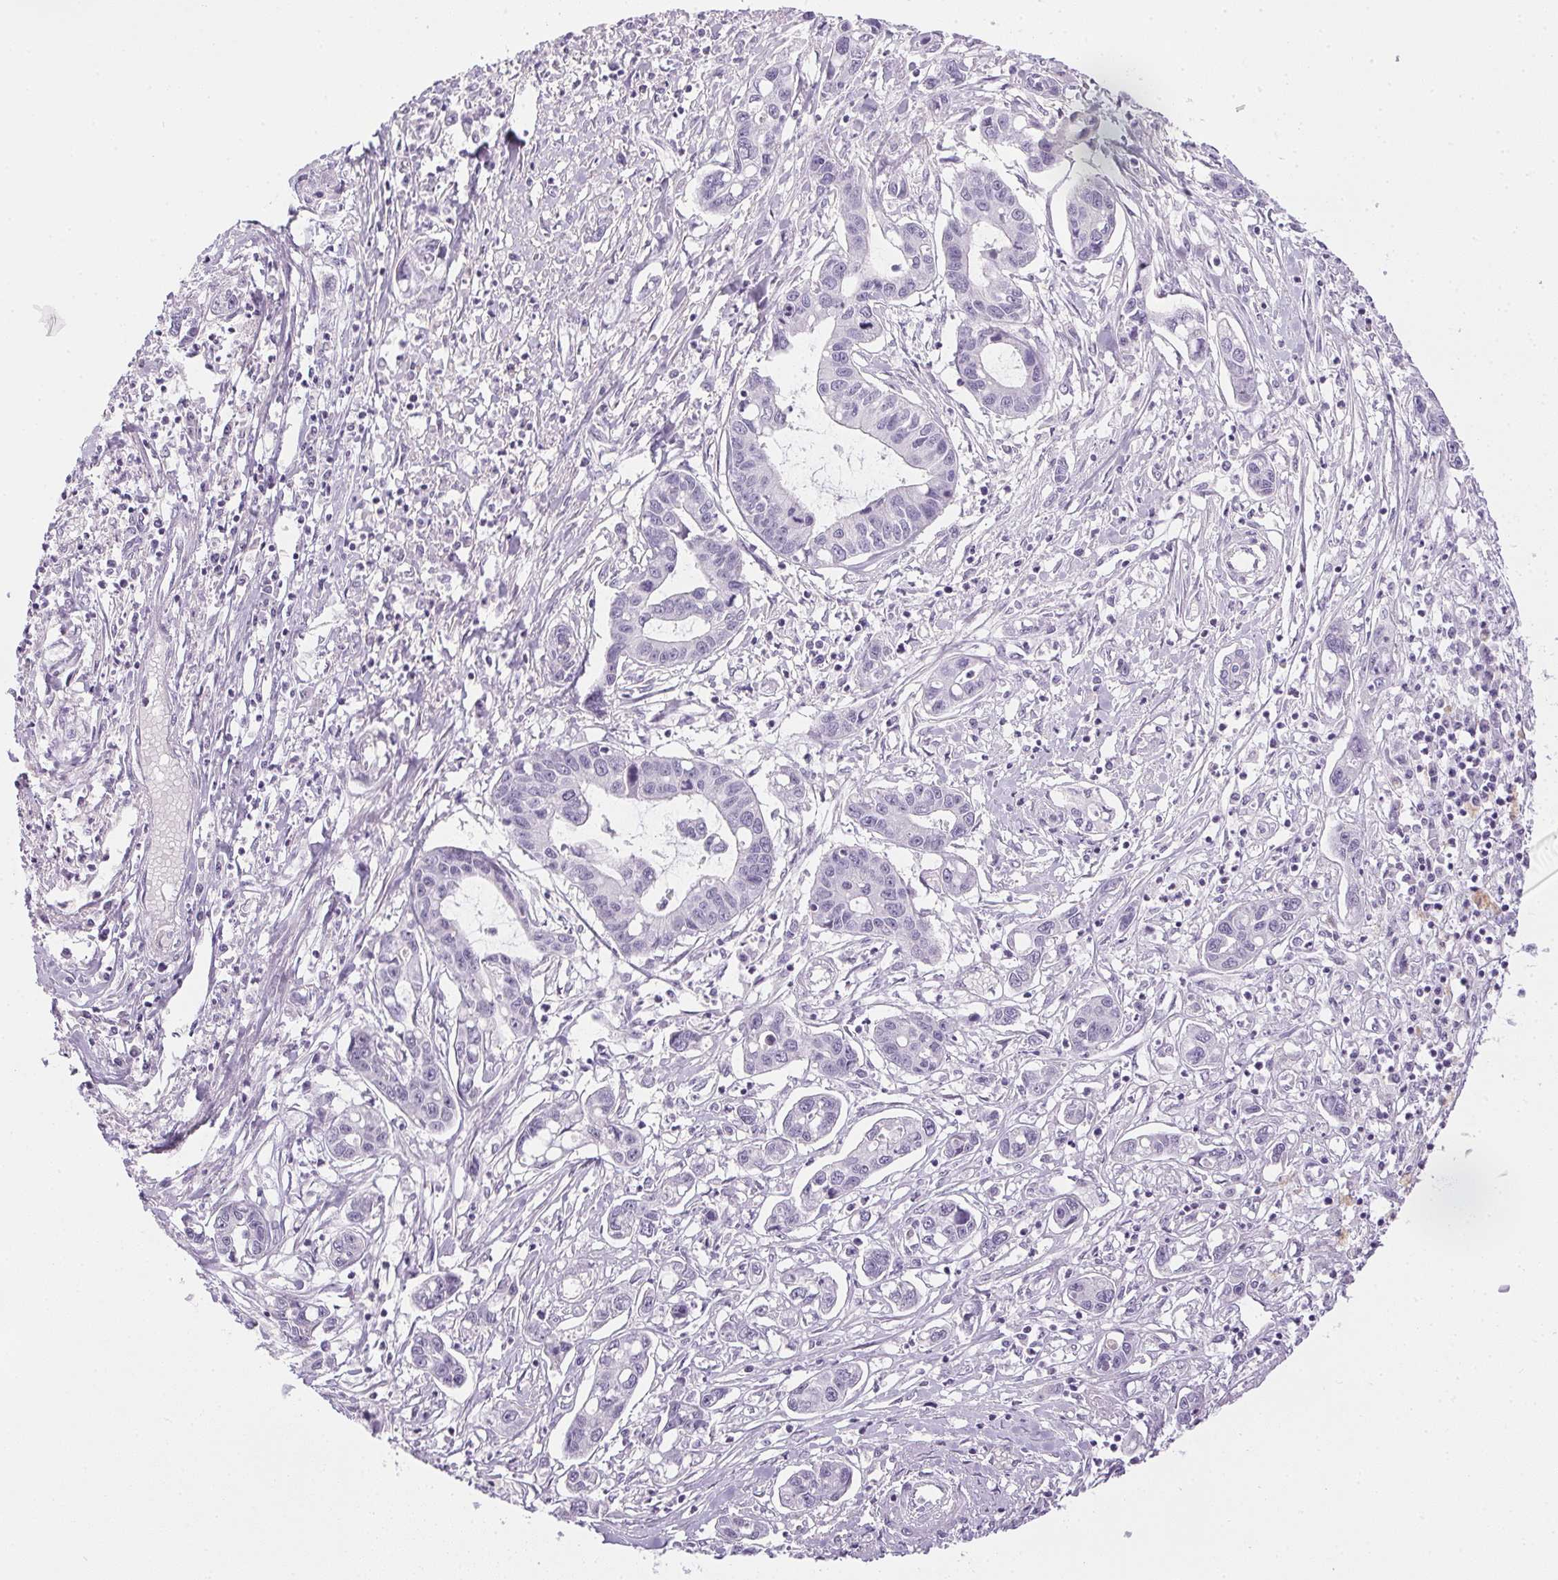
{"staining": {"intensity": "negative", "quantity": "none", "location": "none"}, "tissue": "liver cancer", "cell_type": "Tumor cells", "image_type": "cancer", "snomed": [{"axis": "morphology", "description": "Cholangiocarcinoma"}, {"axis": "topography", "description": "Liver"}], "caption": "A high-resolution micrograph shows immunohistochemistry (IHC) staining of liver cancer (cholangiocarcinoma), which reveals no significant staining in tumor cells.", "gene": "PPY", "patient": {"sex": "male", "age": 58}}